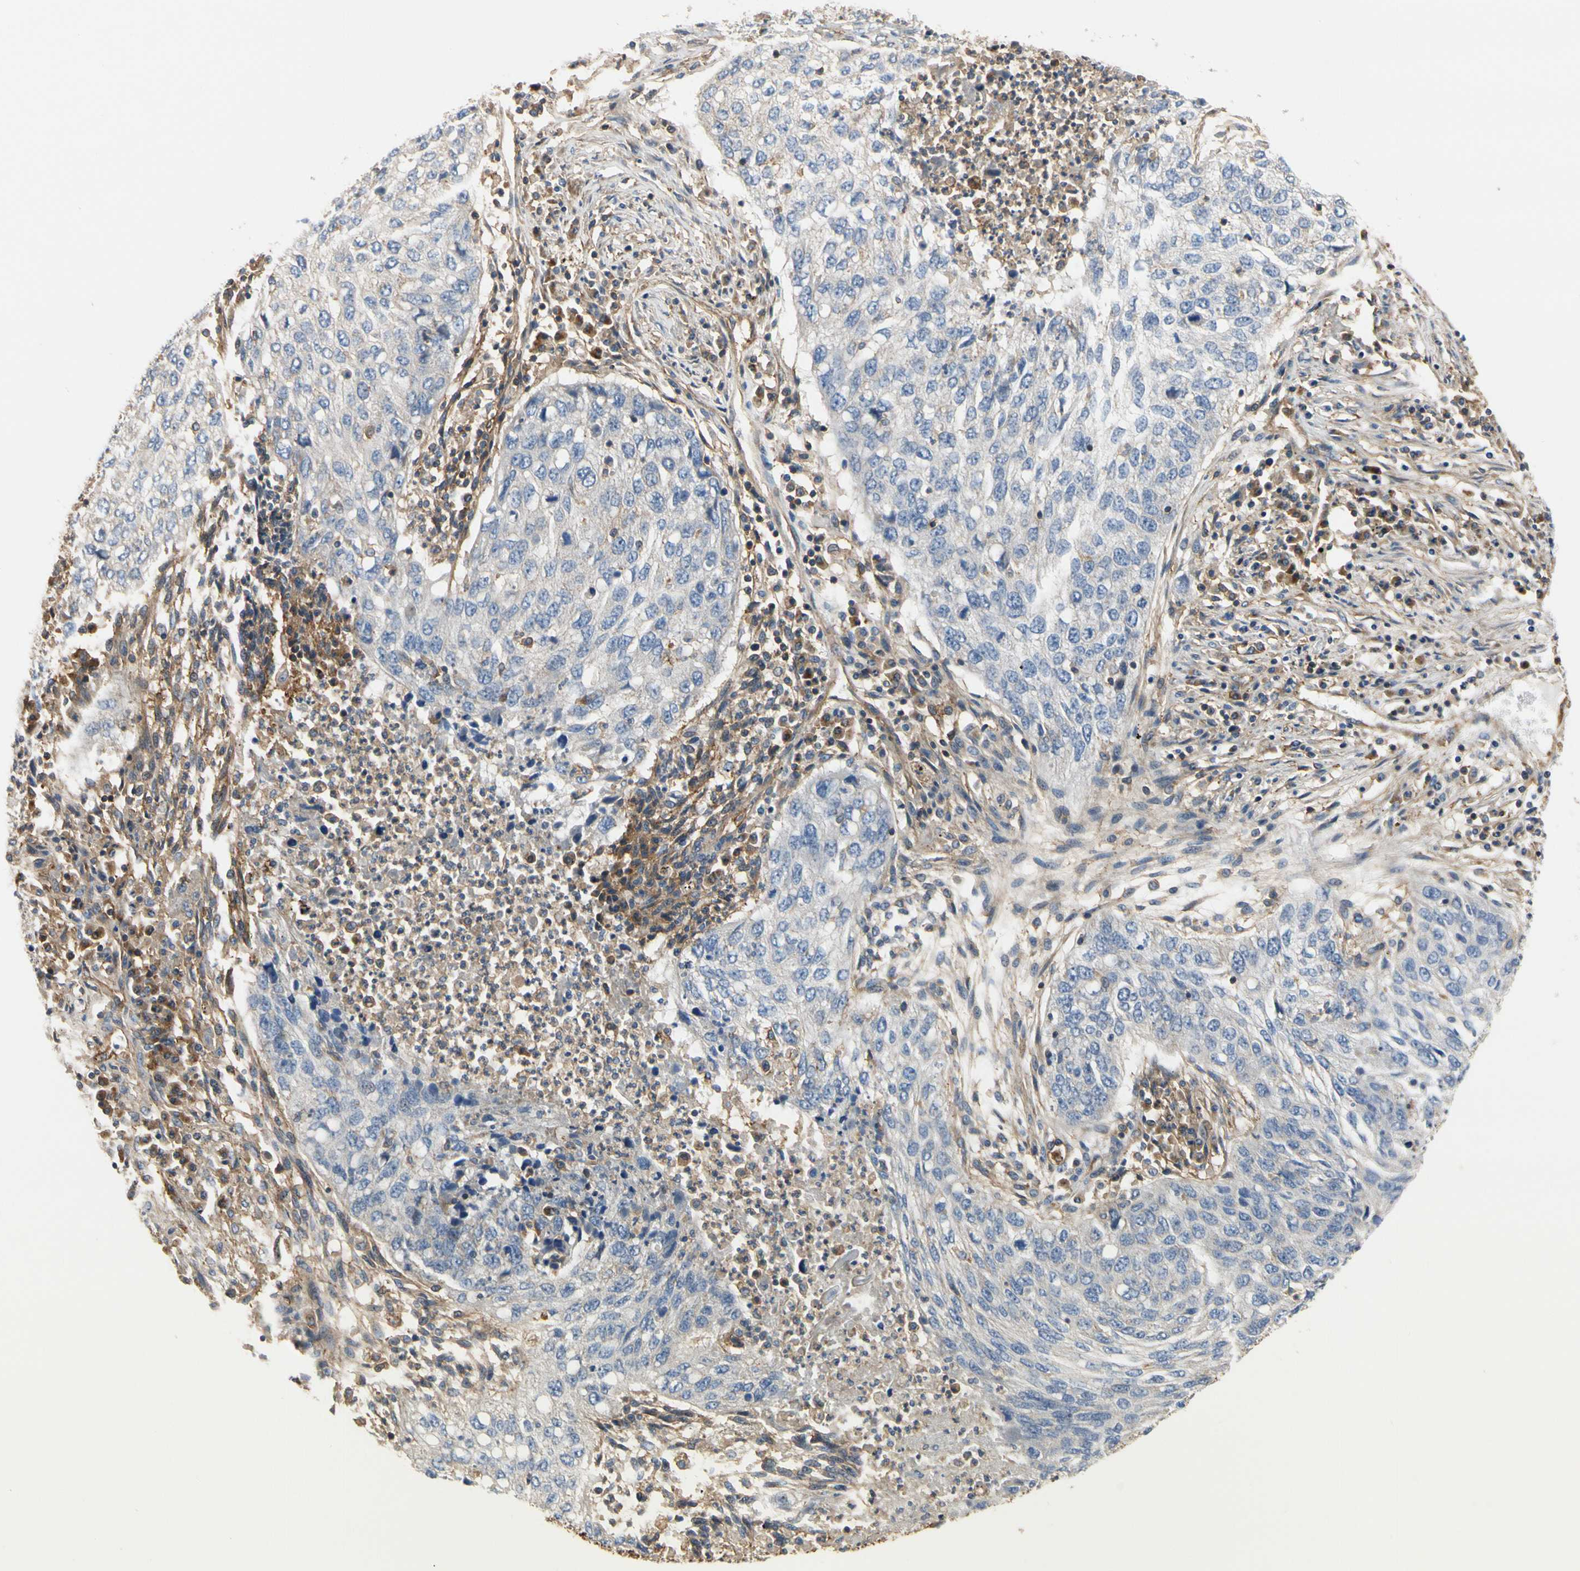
{"staining": {"intensity": "negative", "quantity": "none", "location": "none"}, "tissue": "lung cancer", "cell_type": "Tumor cells", "image_type": "cancer", "snomed": [{"axis": "morphology", "description": "Squamous cell carcinoma, NOS"}, {"axis": "topography", "description": "Lung"}], "caption": "A micrograph of human lung cancer (squamous cell carcinoma) is negative for staining in tumor cells.", "gene": "IL1RL1", "patient": {"sex": "female", "age": 63}}